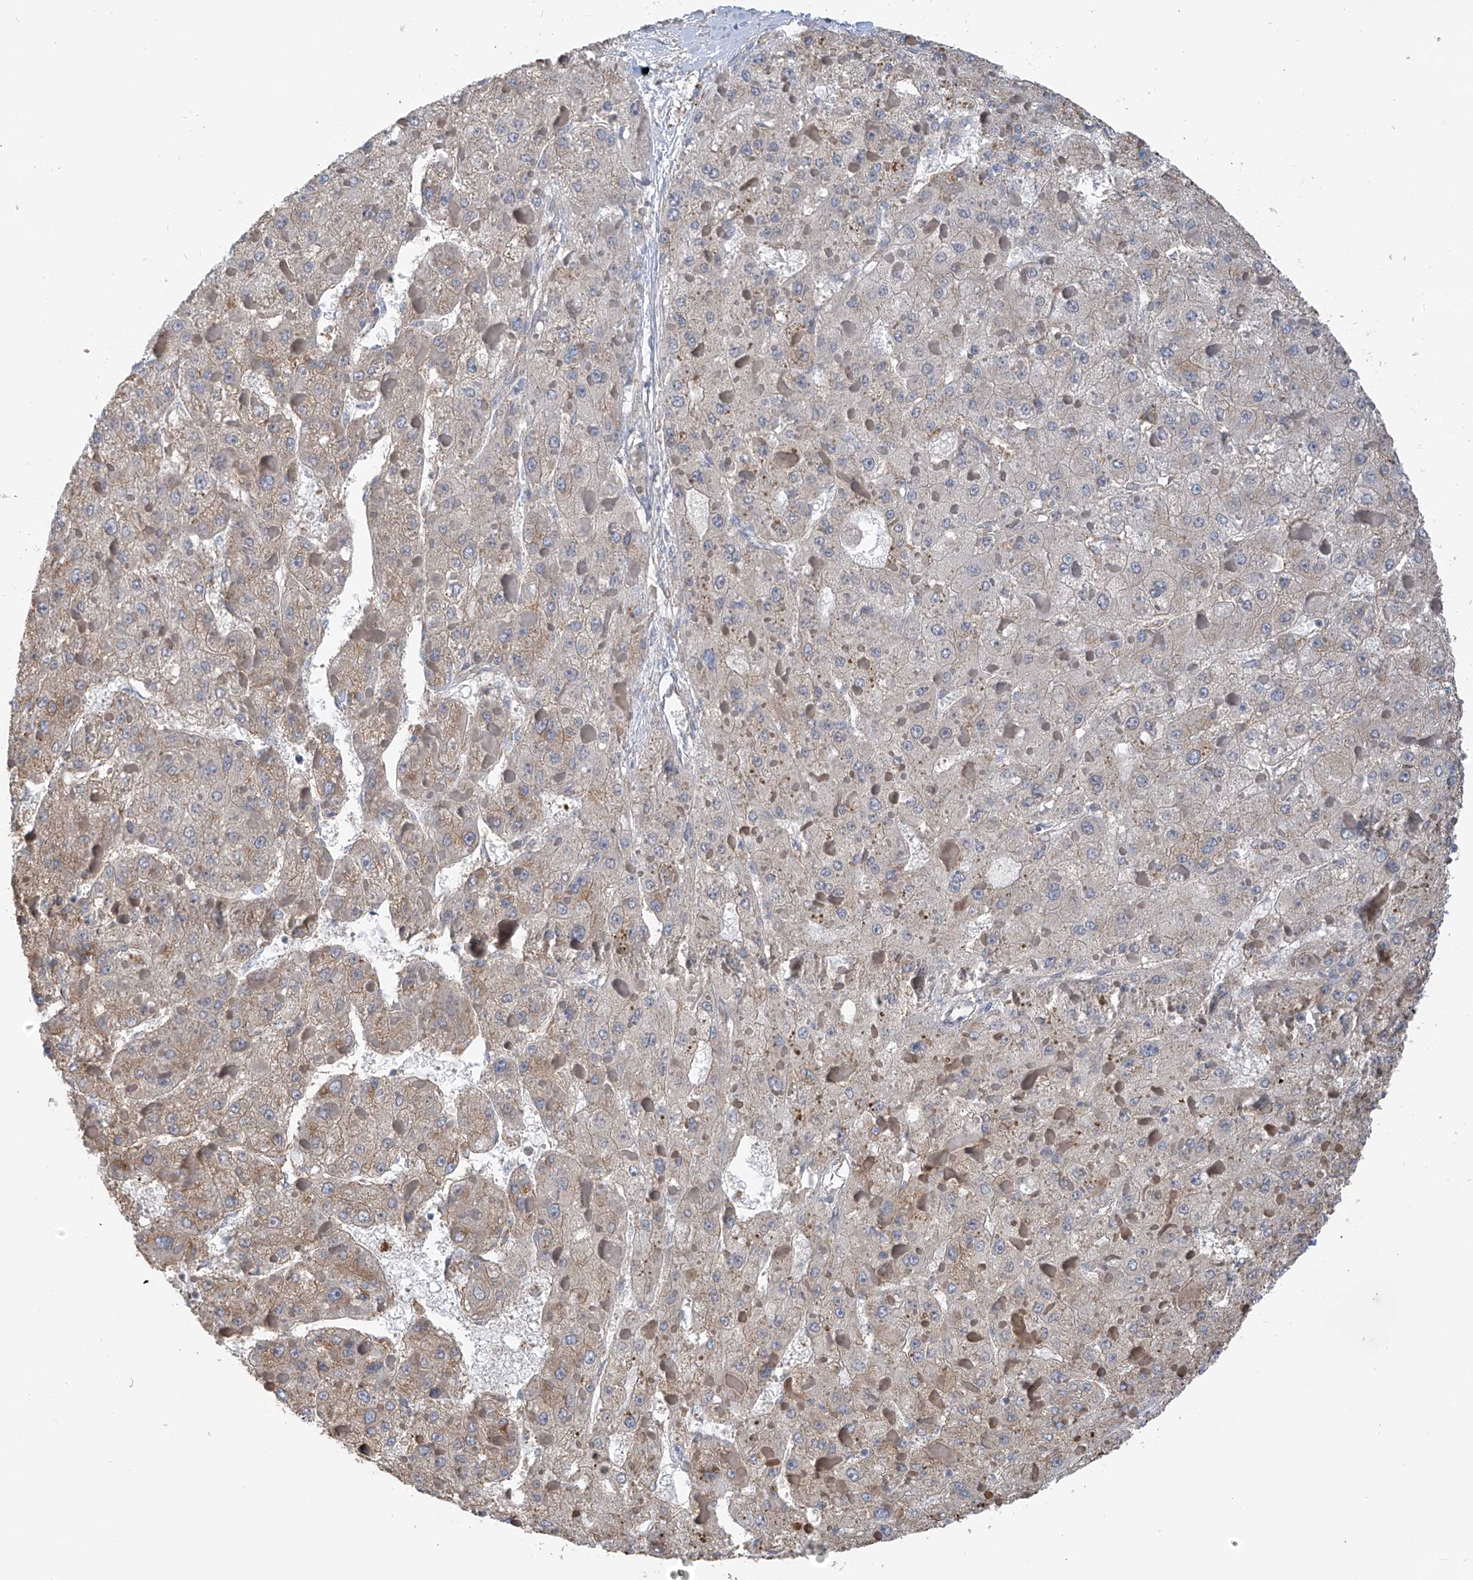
{"staining": {"intensity": "weak", "quantity": "<25%", "location": "cytoplasmic/membranous"}, "tissue": "liver cancer", "cell_type": "Tumor cells", "image_type": "cancer", "snomed": [{"axis": "morphology", "description": "Carcinoma, Hepatocellular, NOS"}, {"axis": "topography", "description": "Liver"}], "caption": "IHC photomicrograph of neoplastic tissue: liver hepatocellular carcinoma stained with DAB displays no significant protein staining in tumor cells.", "gene": "ZNF189", "patient": {"sex": "female", "age": 73}}